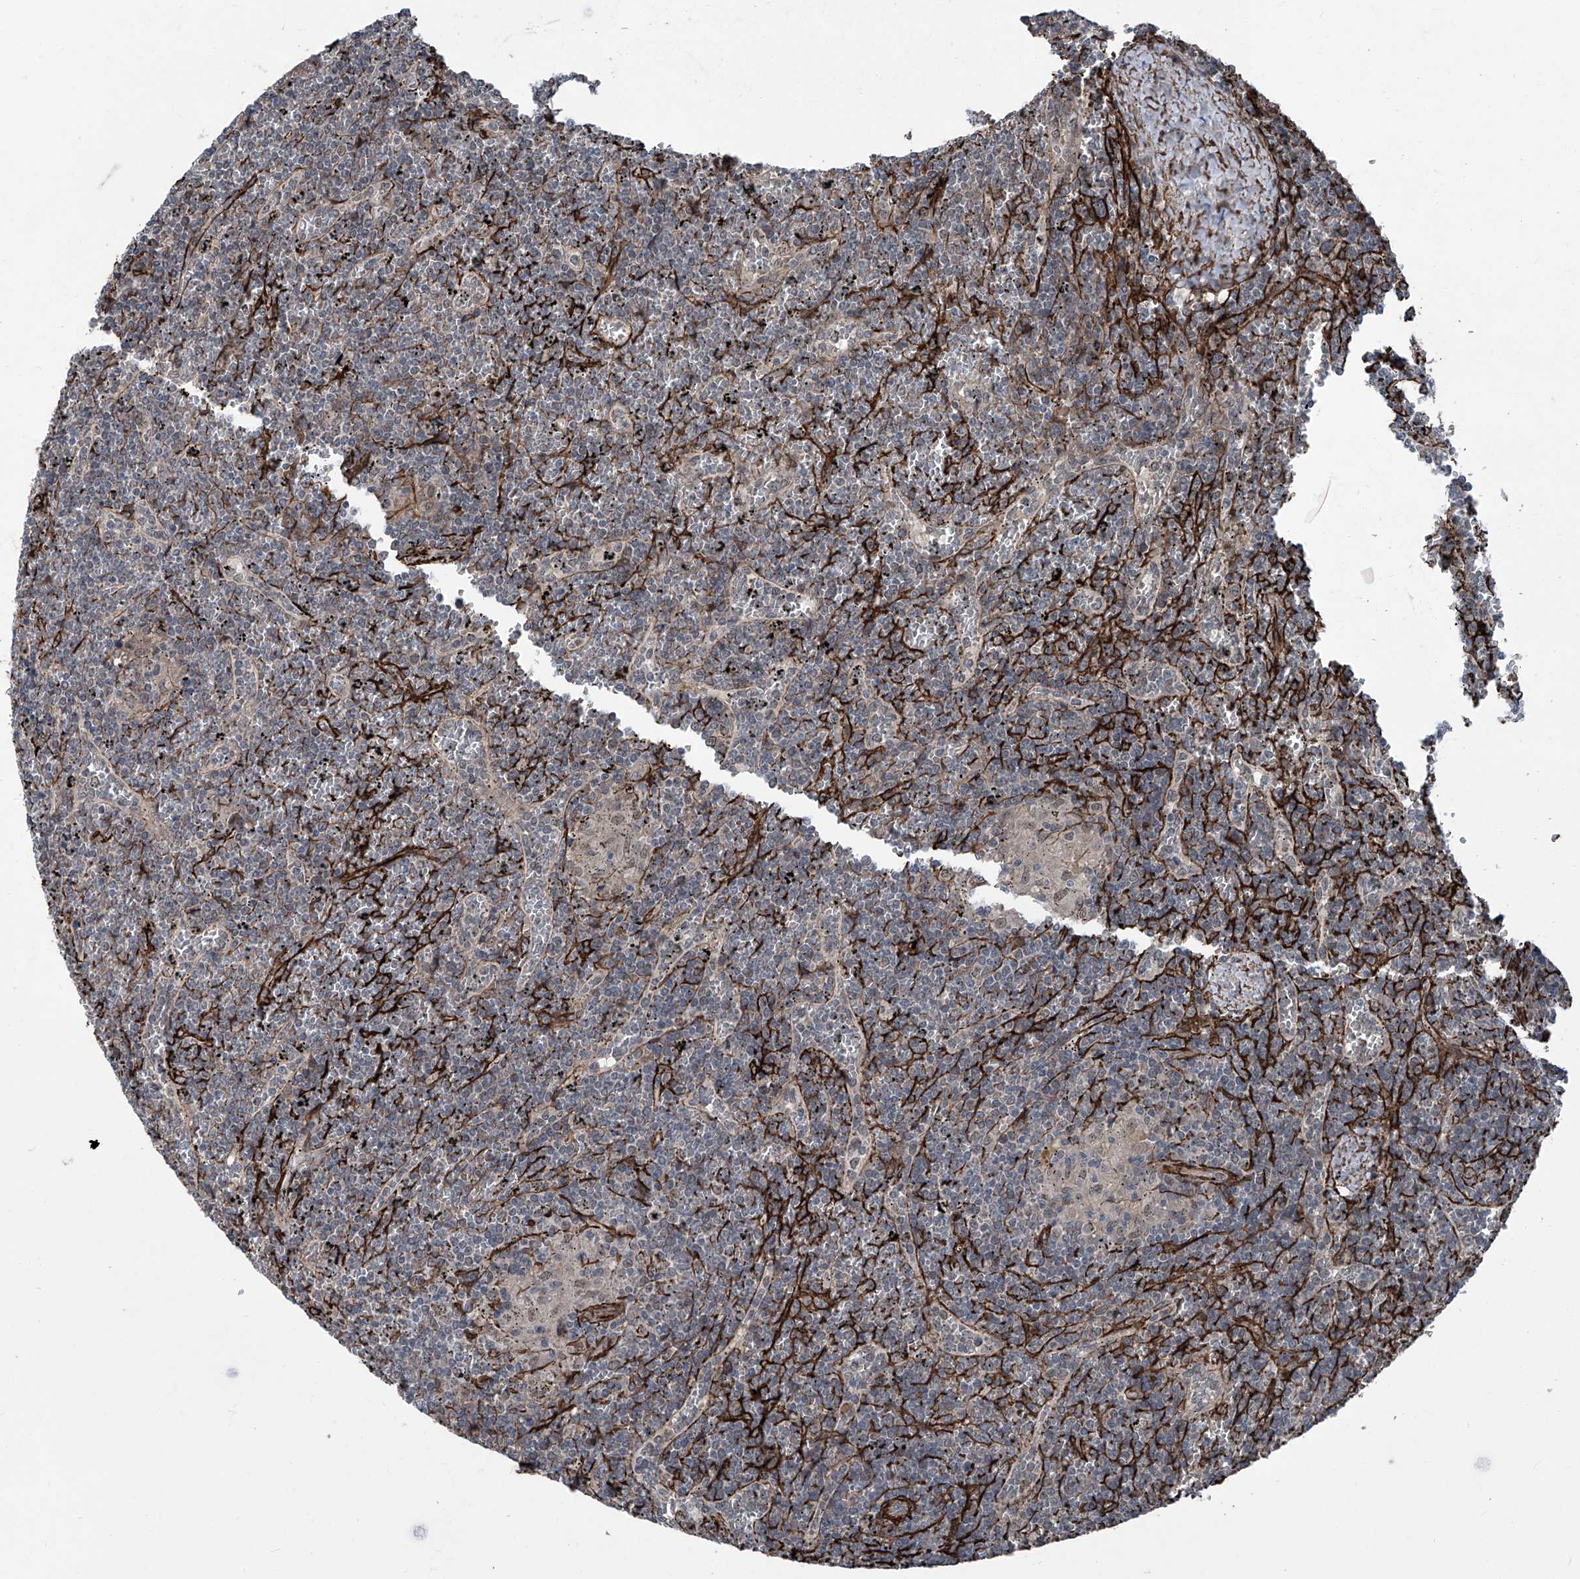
{"staining": {"intensity": "negative", "quantity": "none", "location": "none"}, "tissue": "lymphoma", "cell_type": "Tumor cells", "image_type": "cancer", "snomed": [{"axis": "morphology", "description": "Malignant lymphoma, non-Hodgkin's type, Low grade"}, {"axis": "topography", "description": "Spleen"}], "caption": "Immunohistochemistry micrograph of low-grade malignant lymphoma, non-Hodgkin's type stained for a protein (brown), which shows no expression in tumor cells.", "gene": "COA7", "patient": {"sex": "female", "age": 19}}